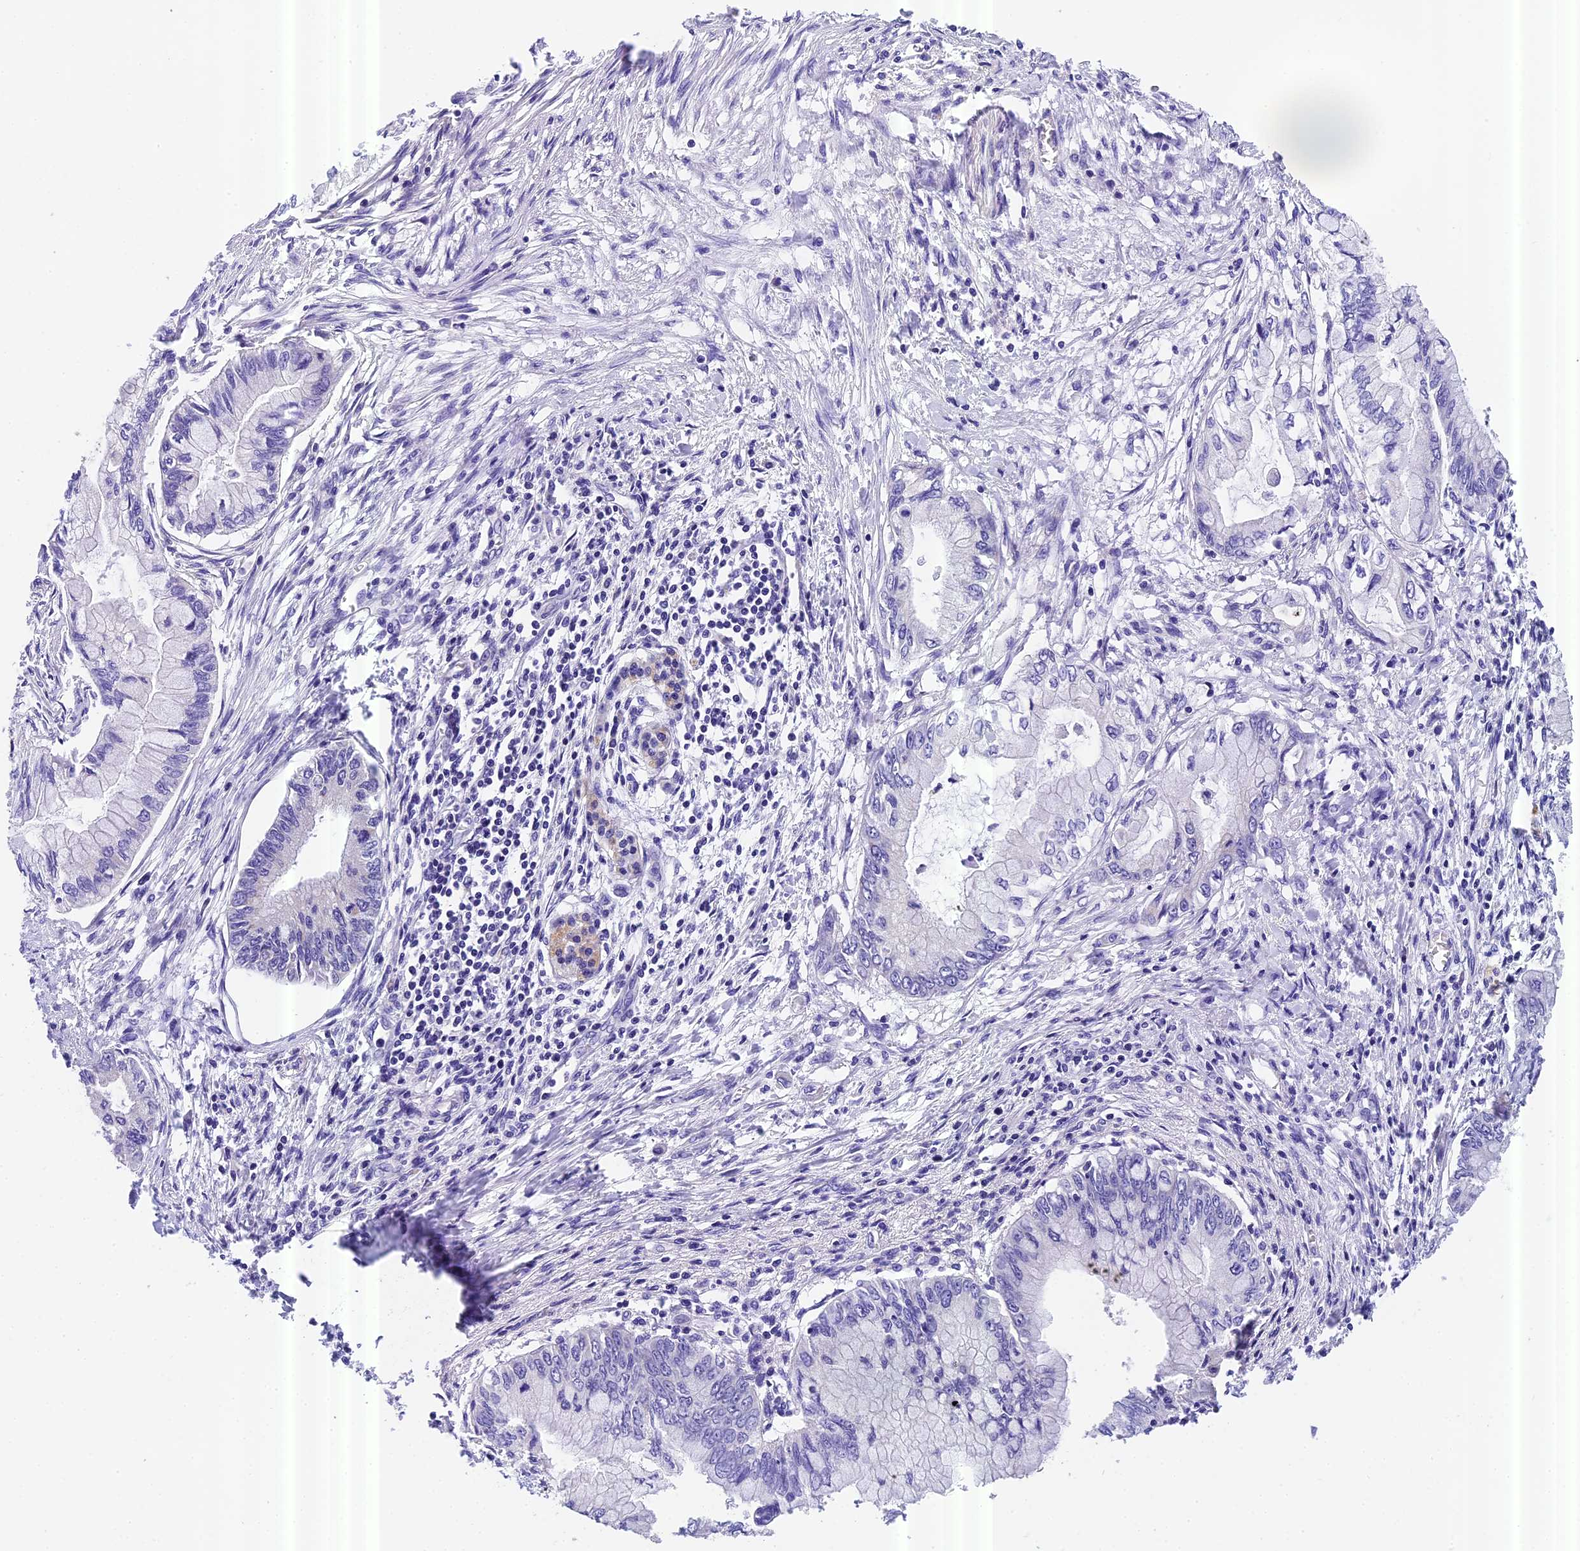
{"staining": {"intensity": "negative", "quantity": "none", "location": "none"}, "tissue": "pancreatic cancer", "cell_type": "Tumor cells", "image_type": "cancer", "snomed": [{"axis": "morphology", "description": "Adenocarcinoma, NOS"}, {"axis": "topography", "description": "Pancreas"}], "caption": "Tumor cells are negative for brown protein staining in pancreatic cancer. Nuclei are stained in blue.", "gene": "MGME1", "patient": {"sex": "male", "age": 48}}